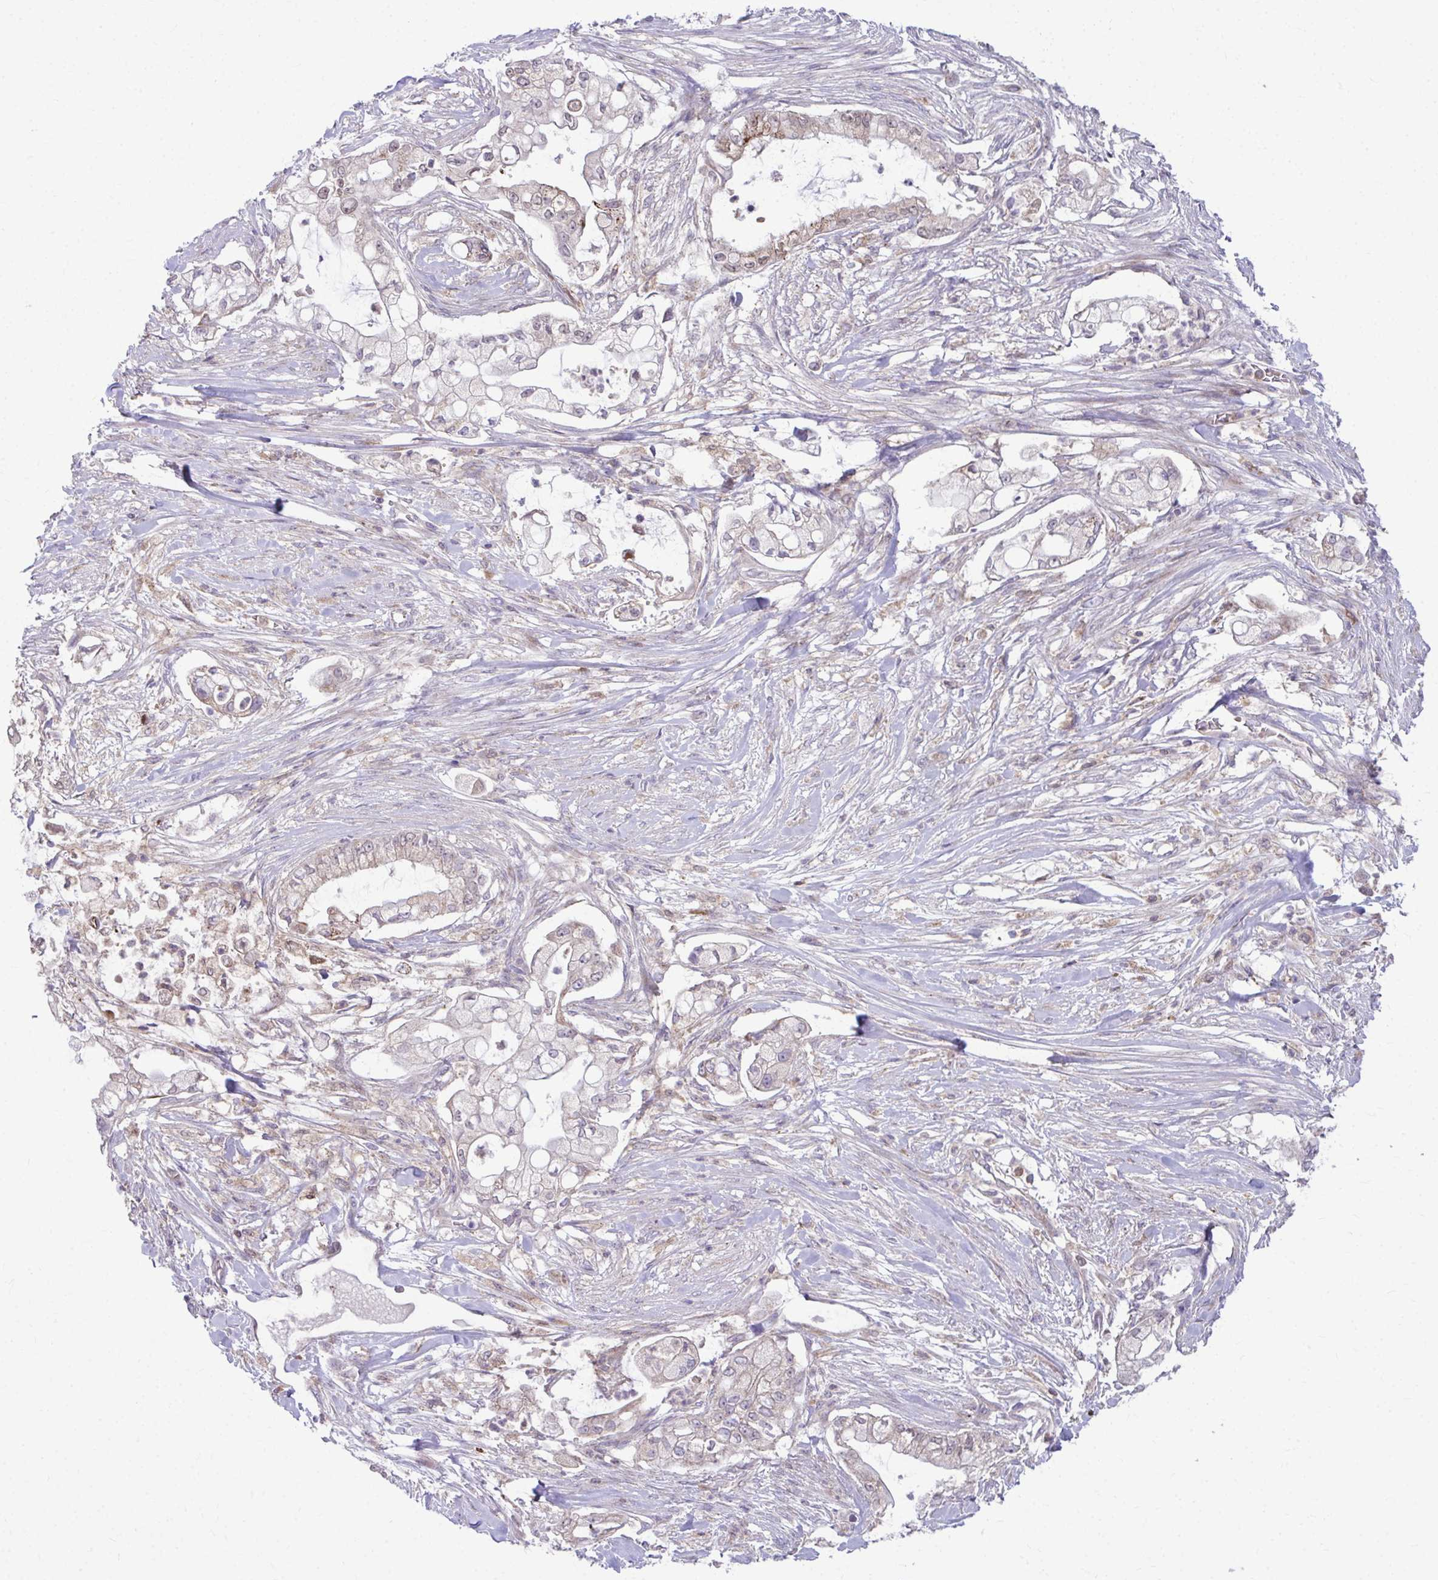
{"staining": {"intensity": "weak", "quantity": "25%-75%", "location": "cytoplasmic/membranous"}, "tissue": "pancreatic cancer", "cell_type": "Tumor cells", "image_type": "cancer", "snomed": [{"axis": "morphology", "description": "Adenocarcinoma, NOS"}, {"axis": "topography", "description": "Pancreas"}], "caption": "High-magnification brightfield microscopy of pancreatic cancer stained with DAB (3,3'-diaminobenzidine) (brown) and counterstained with hematoxylin (blue). tumor cells exhibit weak cytoplasmic/membranous positivity is identified in about25%-75% of cells.", "gene": "C16orf54", "patient": {"sex": "female", "age": 69}}